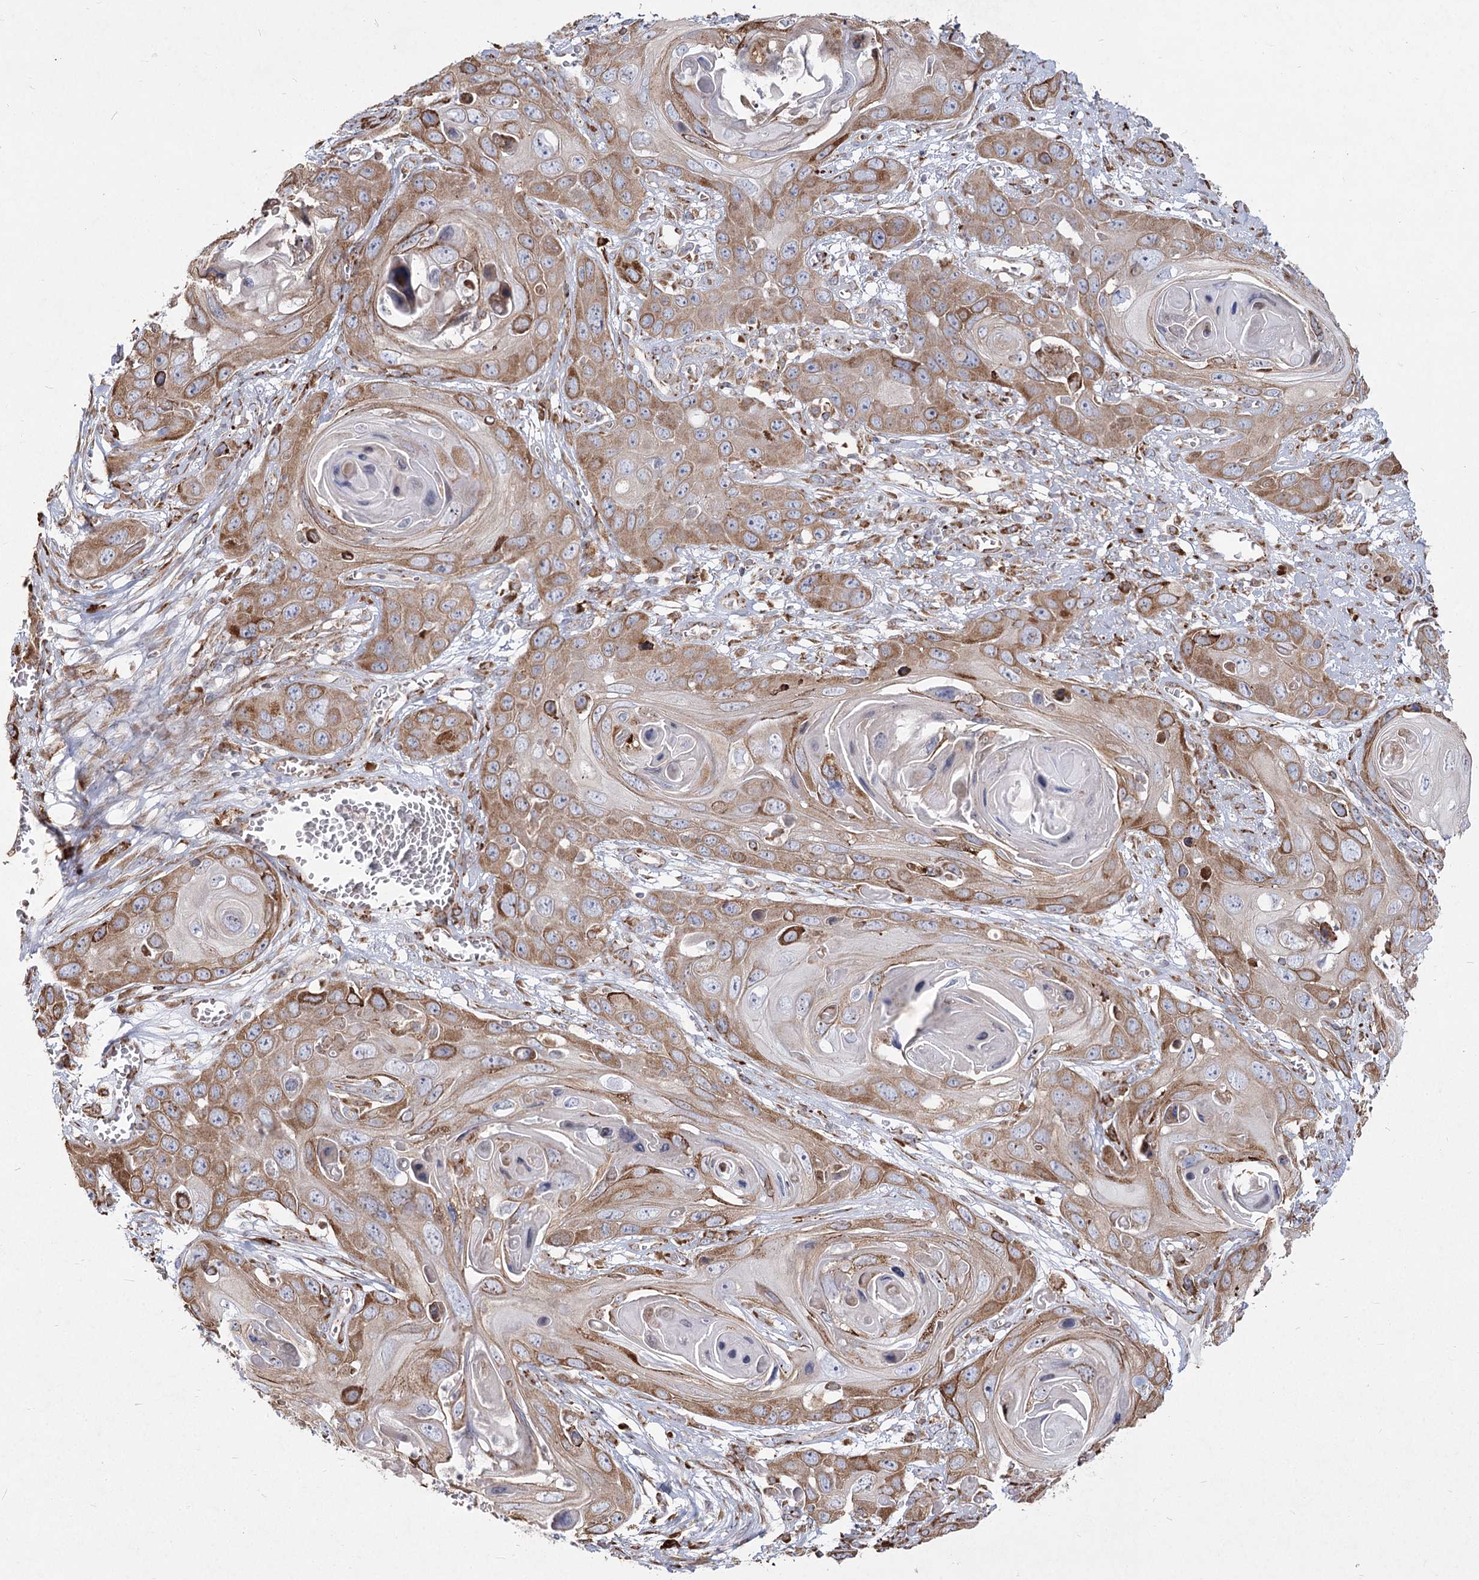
{"staining": {"intensity": "moderate", "quantity": ">75%", "location": "cytoplasmic/membranous"}, "tissue": "skin cancer", "cell_type": "Tumor cells", "image_type": "cancer", "snomed": [{"axis": "morphology", "description": "Squamous cell carcinoma, NOS"}, {"axis": "topography", "description": "Skin"}], "caption": "High-power microscopy captured an immunohistochemistry image of skin squamous cell carcinoma, revealing moderate cytoplasmic/membranous staining in approximately >75% of tumor cells. (DAB (3,3'-diaminobenzidine) IHC with brightfield microscopy, high magnification).", "gene": "NHLRC2", "patient": {"sex": "male", "age": 55}}